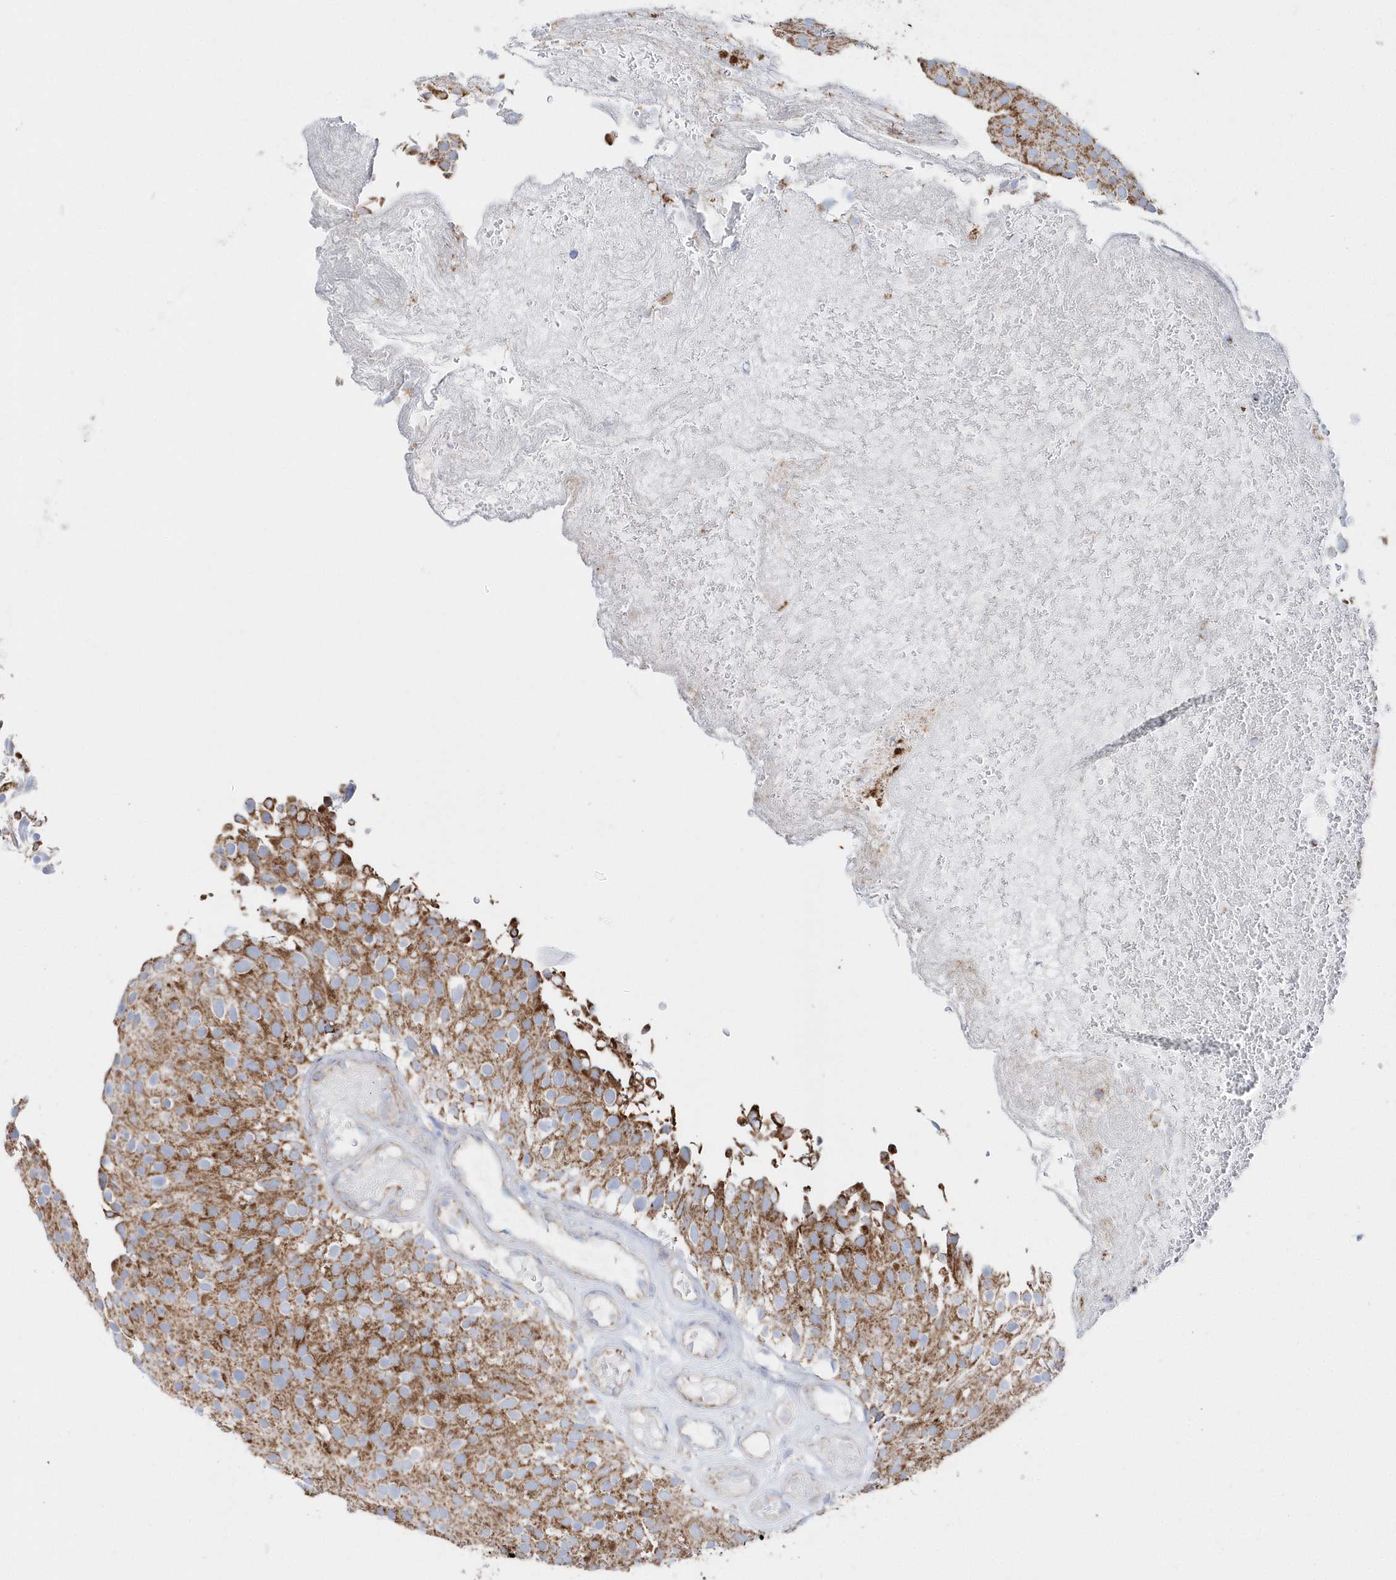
{"staining": {"intensity": "moderate", "quantity": ">75%", "location": "cytoplasmic/membranous"}, "tissue": "urothelial cancer", "cell_type": "Tumor cells", "image_type": "cancer", "snomed": [{"axis": "morphology", "description": "Urothelial carcinoma, Low grade"}, {"axis": "topography", "description": "Urinary bladder"}], "caption": "A photomicrograph of human urothelial carcinoma (low-grade) stained for a protein shows moderate cytoplasmic/membranous brown staining in tumor cells.", "gene": "TMCO6", "patient": {"sex": "male", "age": 78}}